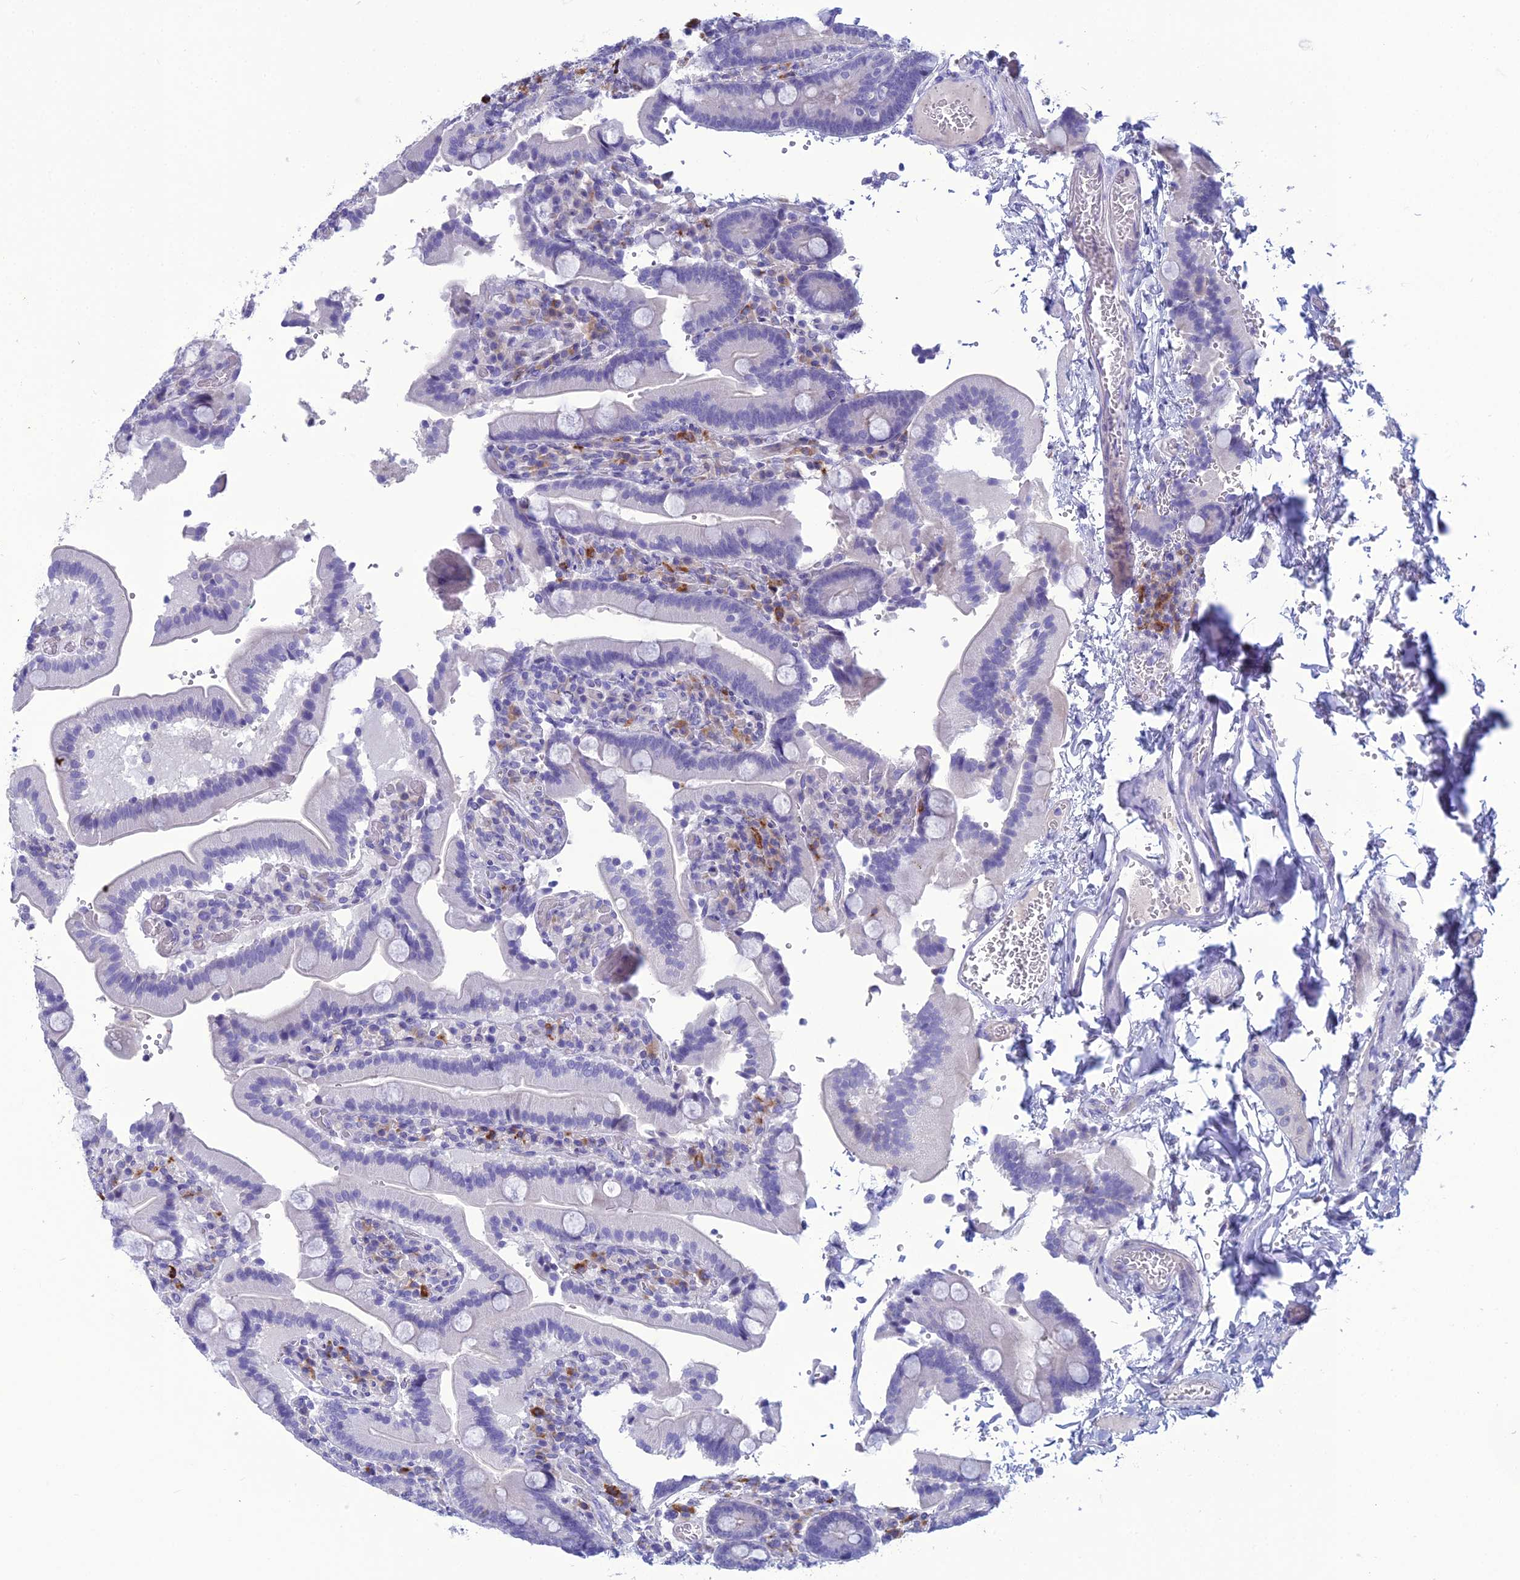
{"staining": {"intensity": "negative", "quantity": "none", "location": "none"}, "tissue": "duodenum", "cell_type": "Glandular cells", "image_type": "normal", "snomed": [{"axis": "morphology", "description": "Normal tissue, NOS"}, {"axis": "topography", "description": "Duodenum"}], "caption": "Immunohistochemistry (IHC) micrograph of normal human duodenum stained for a protein (brown), which demonstrates no positivity in glandular cells.", "gene": "CRB2", "patient": {"sex": "female", "age": 62}}